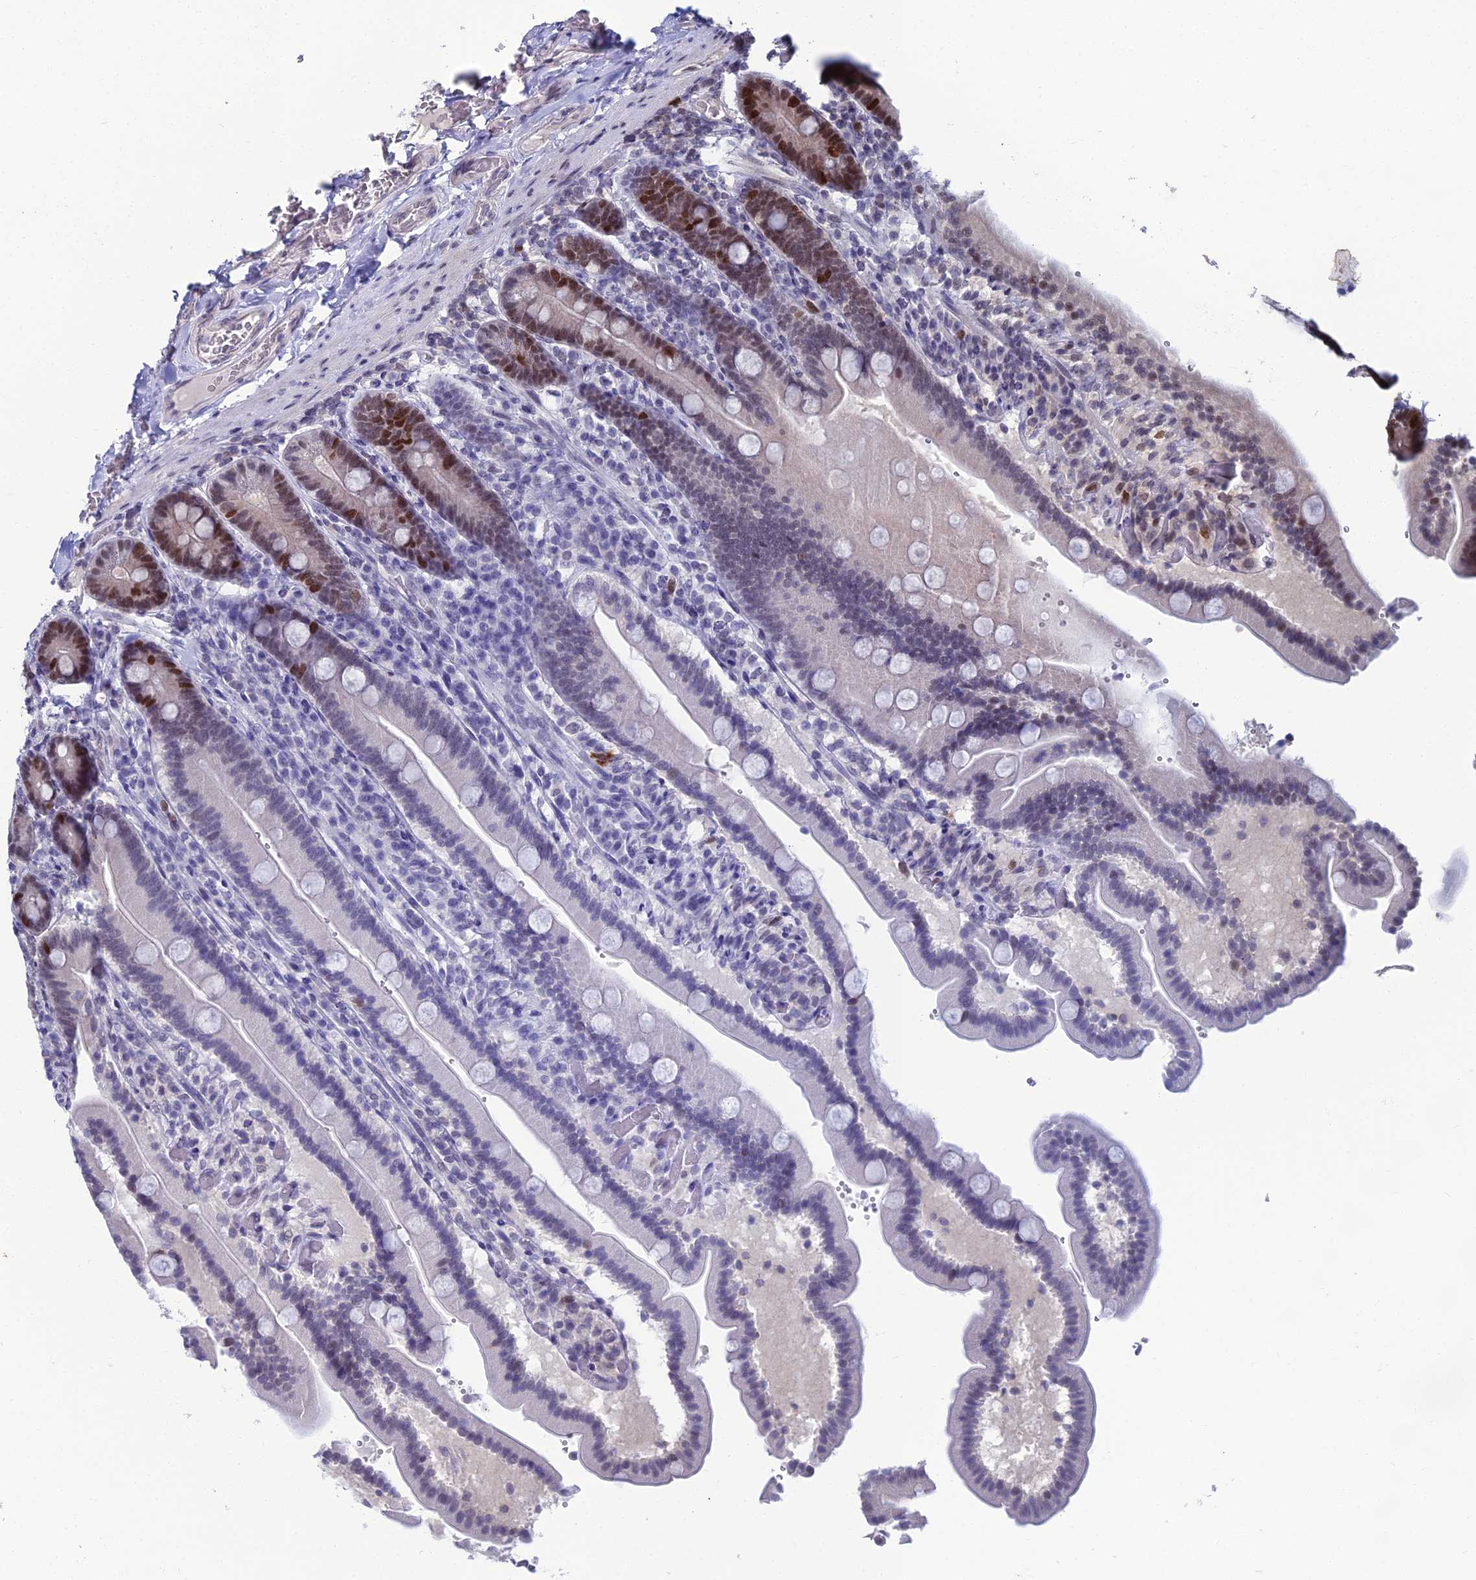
{"staining": {"intensity": "strong", "quantity": "<25%", "location": "nuclear"}, "tissue": "duodenum", "cell_type": "Glandular cells", "image_type": "normal", "snomed": [{"axis": "morphology", "description": "Normal tissue, NOS"}, {"axis": "topography", "description": "Duodenum"}], "caption": "Glandular cells demonstrate medium levels of strong nuclear expression in about <25% of cells in benign human duodenum. Immunohistochemistry (ihc) stains the protein of interest in brown and the nuclei are stained blue.", "gene": "TAF9B", "patient": {"sex": "female", "age": 62}}